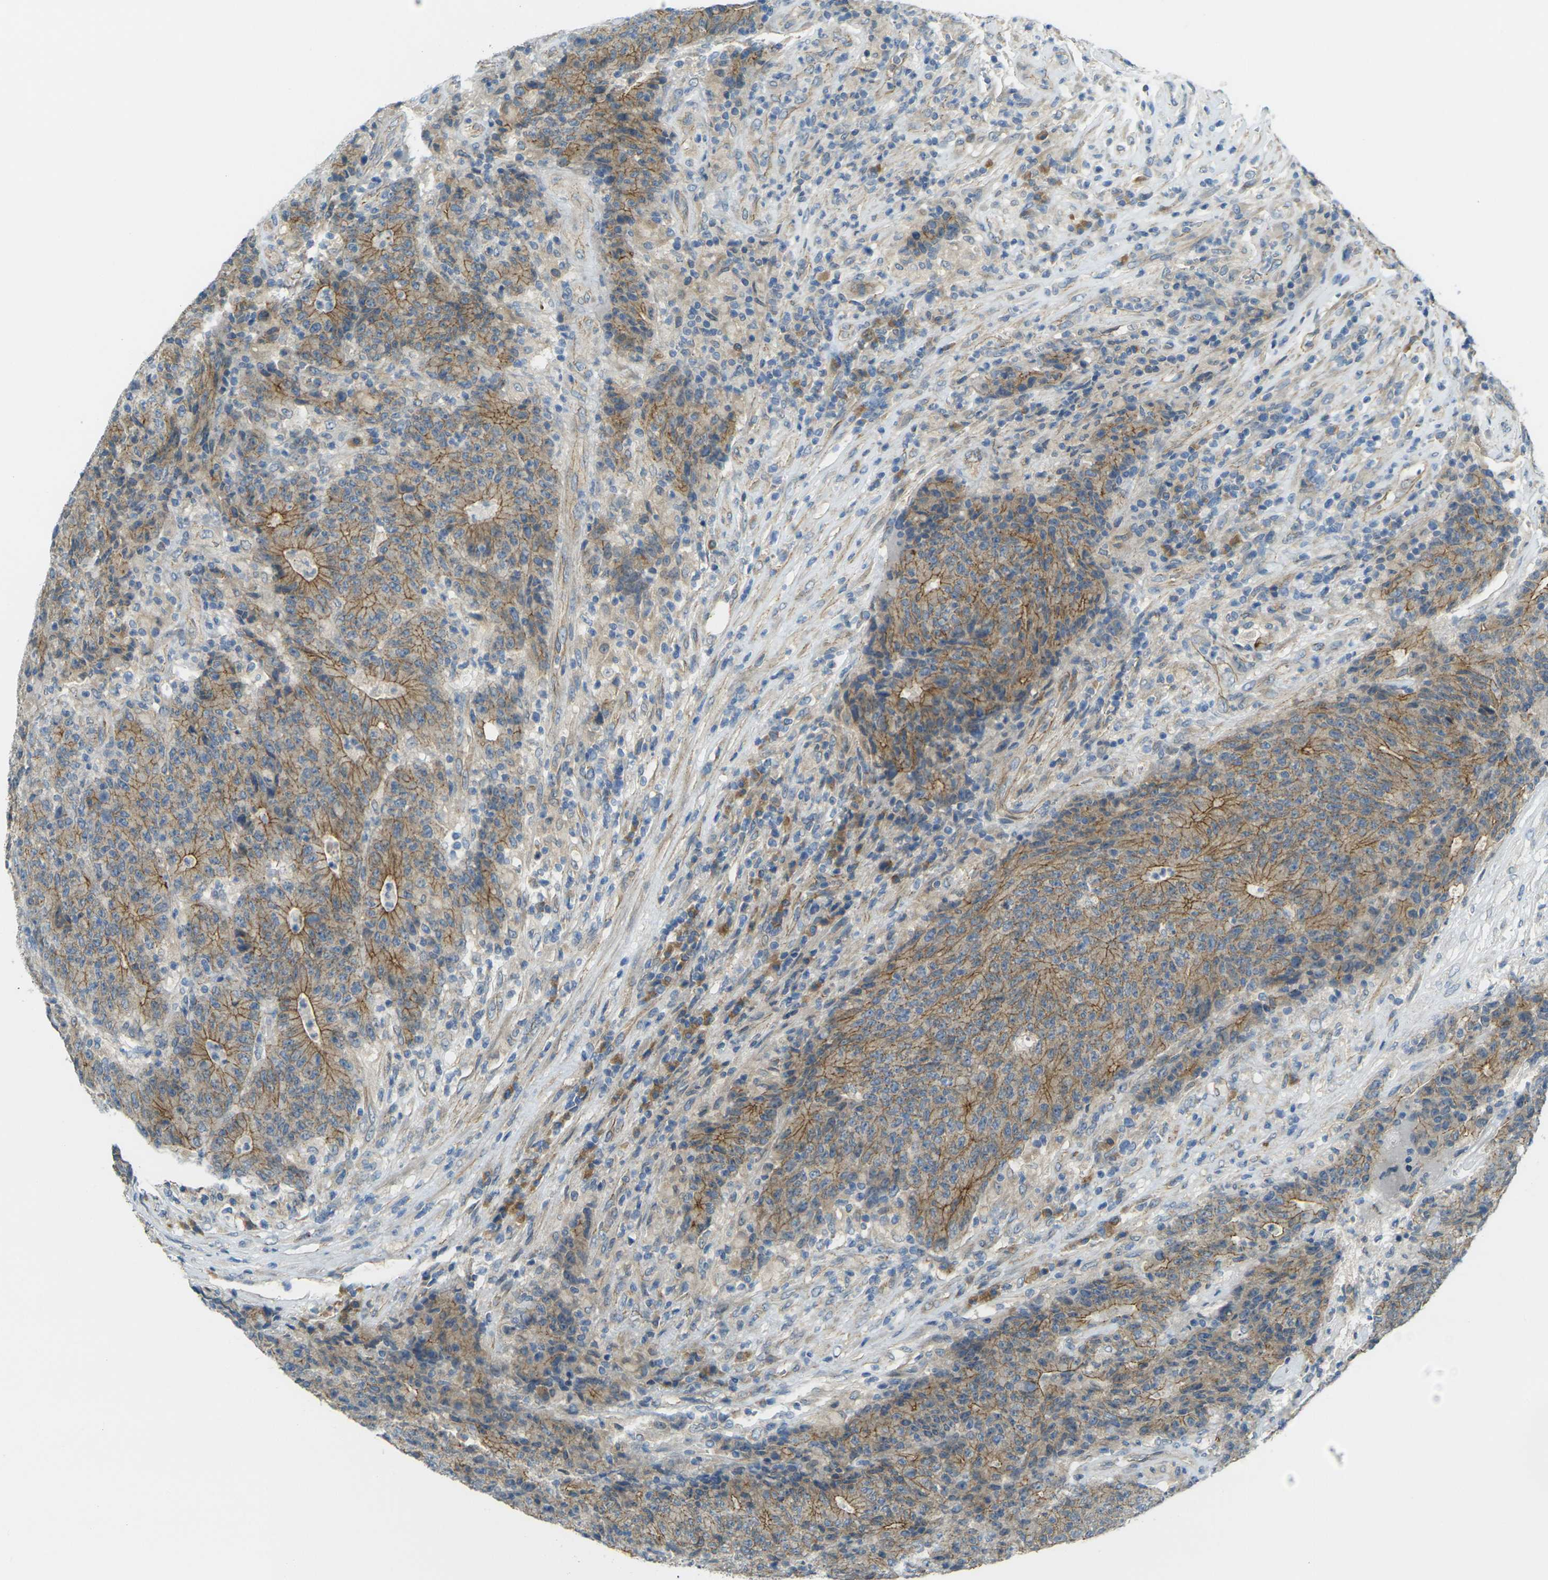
{"staining": {"intensity": "weak", "quantity": ">75%", "location": "cytoplasmic/membranous"}, "tissue": "colorectal cancer", "cell_type": "Tumor cells", "image_type": "cancer", "snomed": [{"axis": "morphology", "description": "Normal tissue, NOS"}, {"axis": "morphology", "description": "Adenocarcinoma, NOS"}, {"axis": "topography", "description": "Colon"}], "caption": "Colorectal cancer (adenocarcinoma) stained for a protein displays weak cytoplasmic/membranous positivity in tumor cells.", "gene": "RHBDD1", "patient": {"sex": "female", "age": 75}}